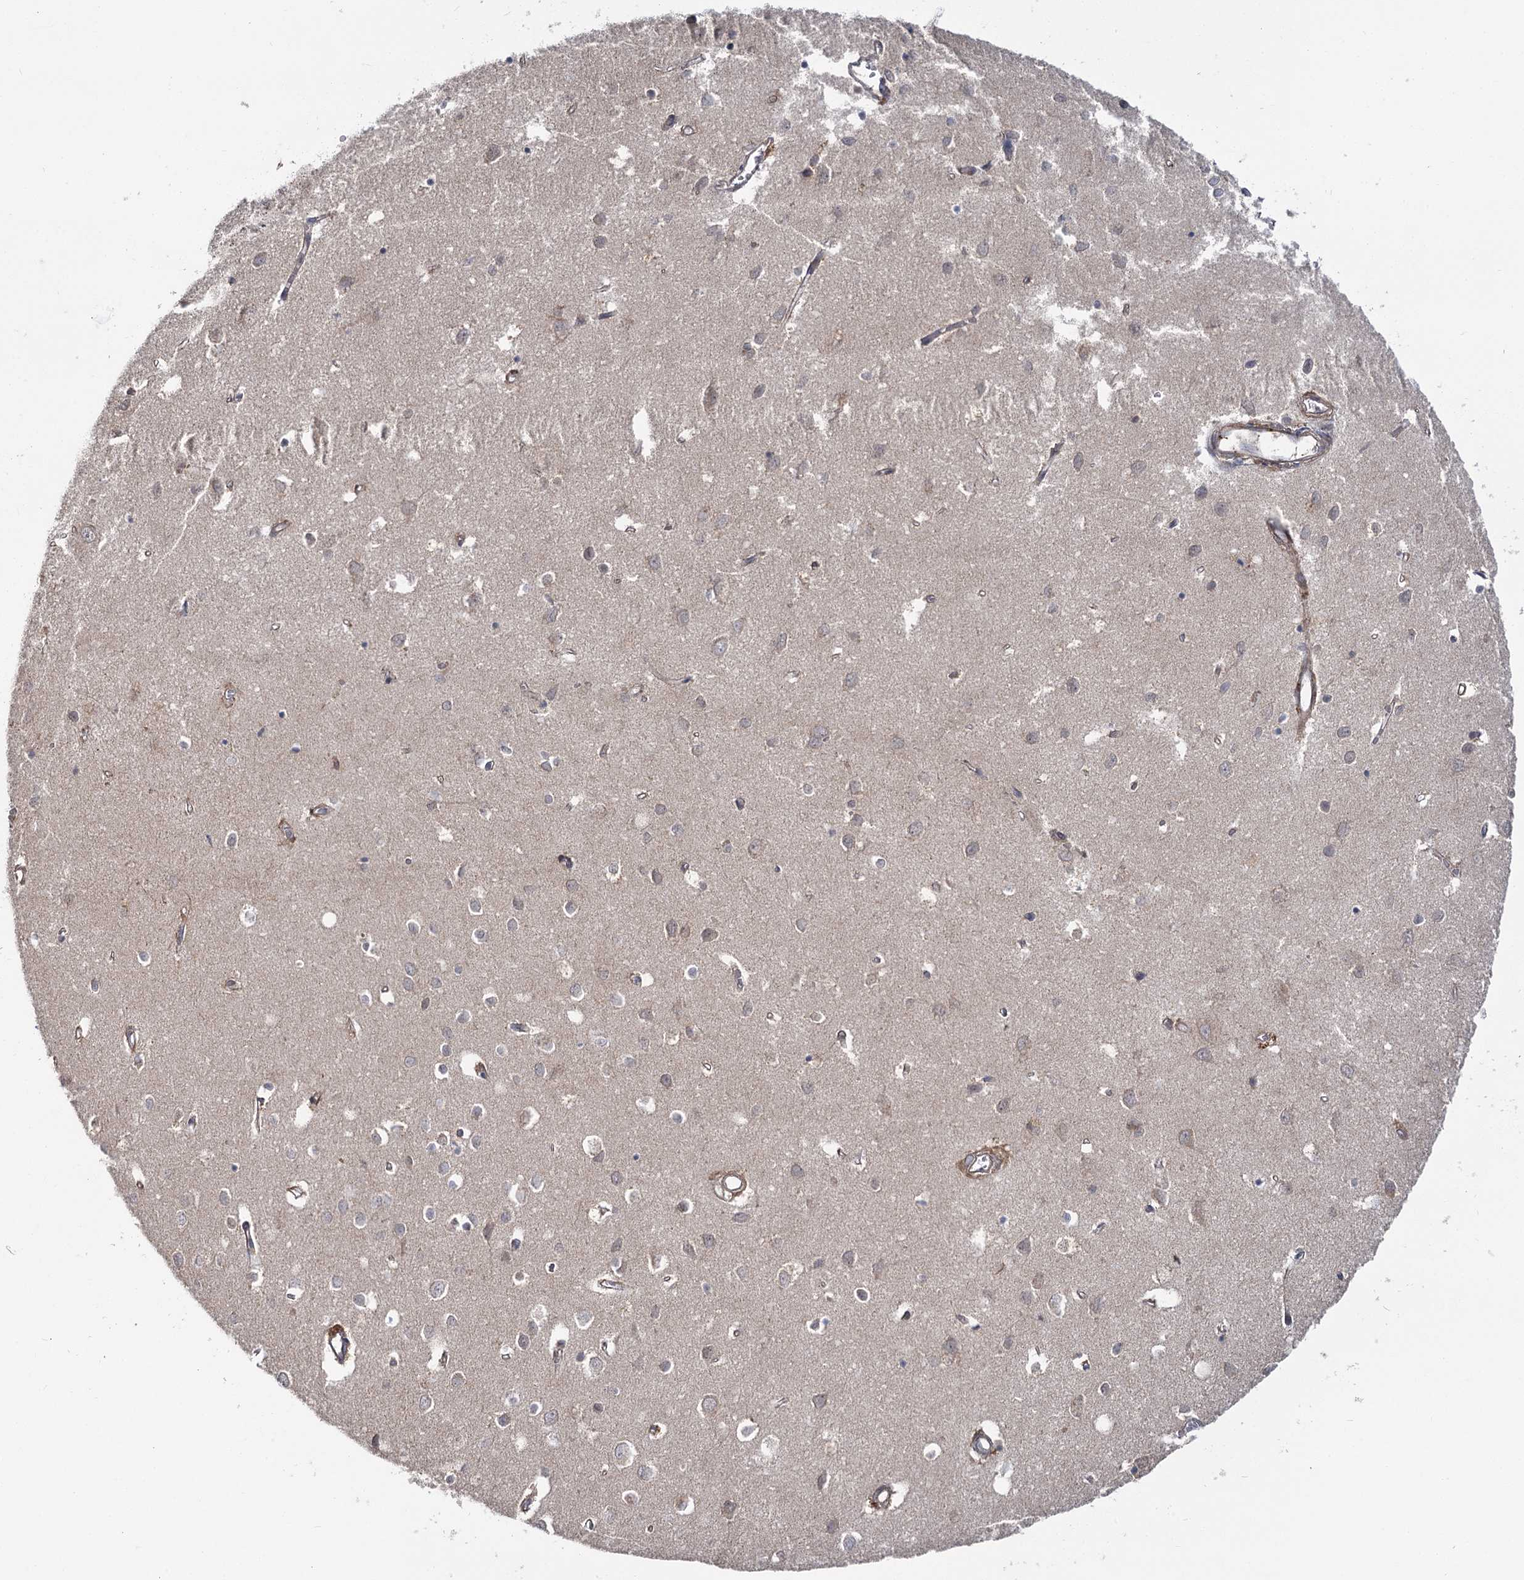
{"staining": {"intensity": "negative", "quantity": "none", "location": "none"}, "tissue": "cerebral cortex", "cell_type": "Endothelial cells", "image_type": "normal", "snomed": [{"axis": "morphology", "description": "Normal tissue, NOS"}, {"axis": "topography", "description": "Cerebral cortex"}], "caption": "High power microscopy image of an IHC histopathology image of benign cerebral cortex, revealing no significant expression in endothelial cells. (Stains: DAB (3,3'-diaminobenzidine) immunohistochemistry (IHC) with hematoxylin counter stain, Microscopy: brightfield microscopy at high magnification).", "gene": "TBC1D9B", "patient": {"sex": "female", "age": 64}}